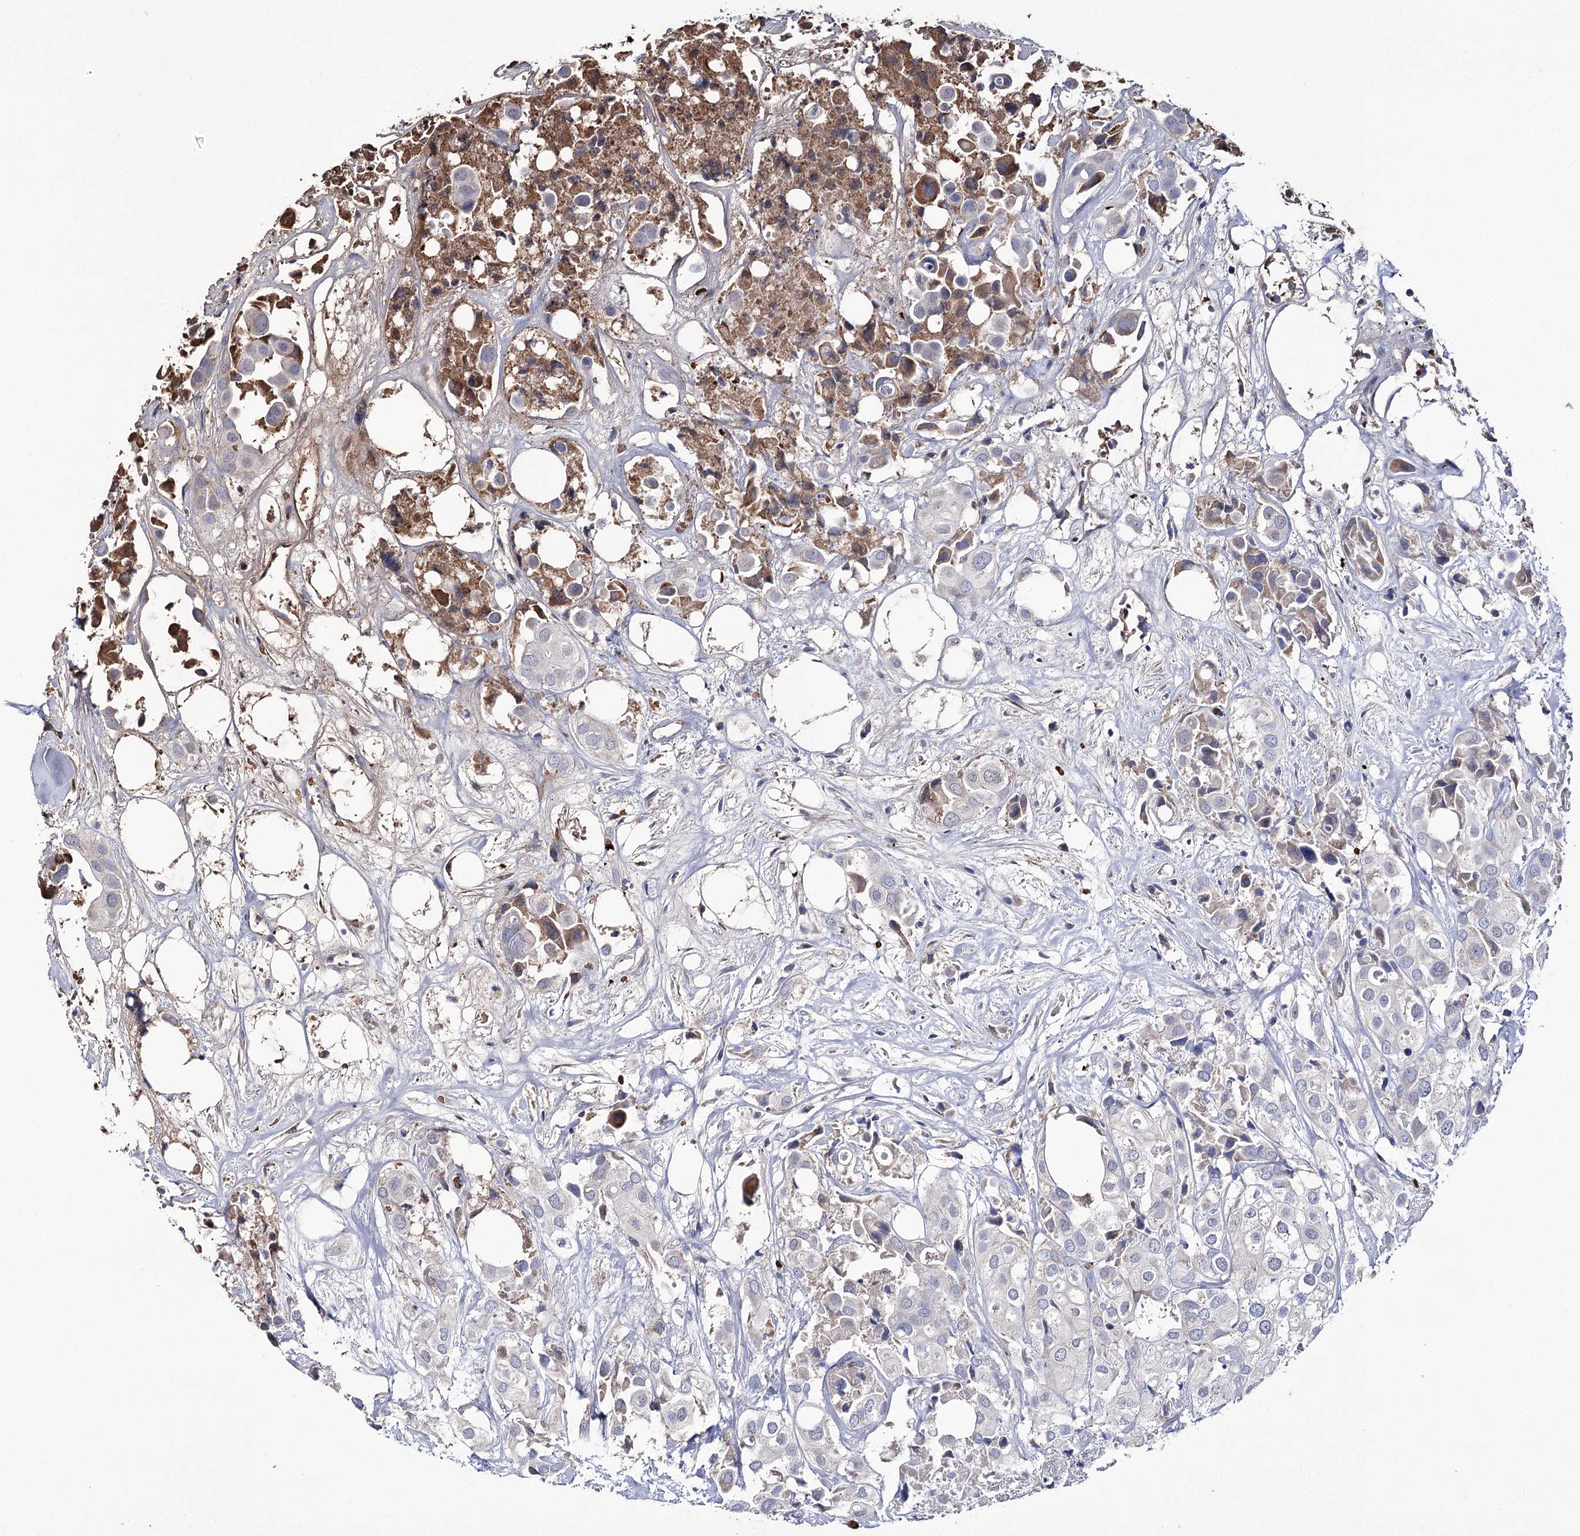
{"staining": {"intensity": "negative", "quantity": "none", "location": "none"}, "tissue": "urothelial cancer", "cell_type": "Tumor cells", "image_type": "cancer", "snomed": [{"axis": "morphology", "description": "Urothelial carcinoma, High grade"}, {"axis": "topography", "description": "Urinary bladder"}], "caption": "Immunohistochemical staining of human high-grade urothelial carcinoma demonstrates no significant staining in tumor cells.", "gene": "GBF1", "patient": {"sex": "male", "age": 64}}